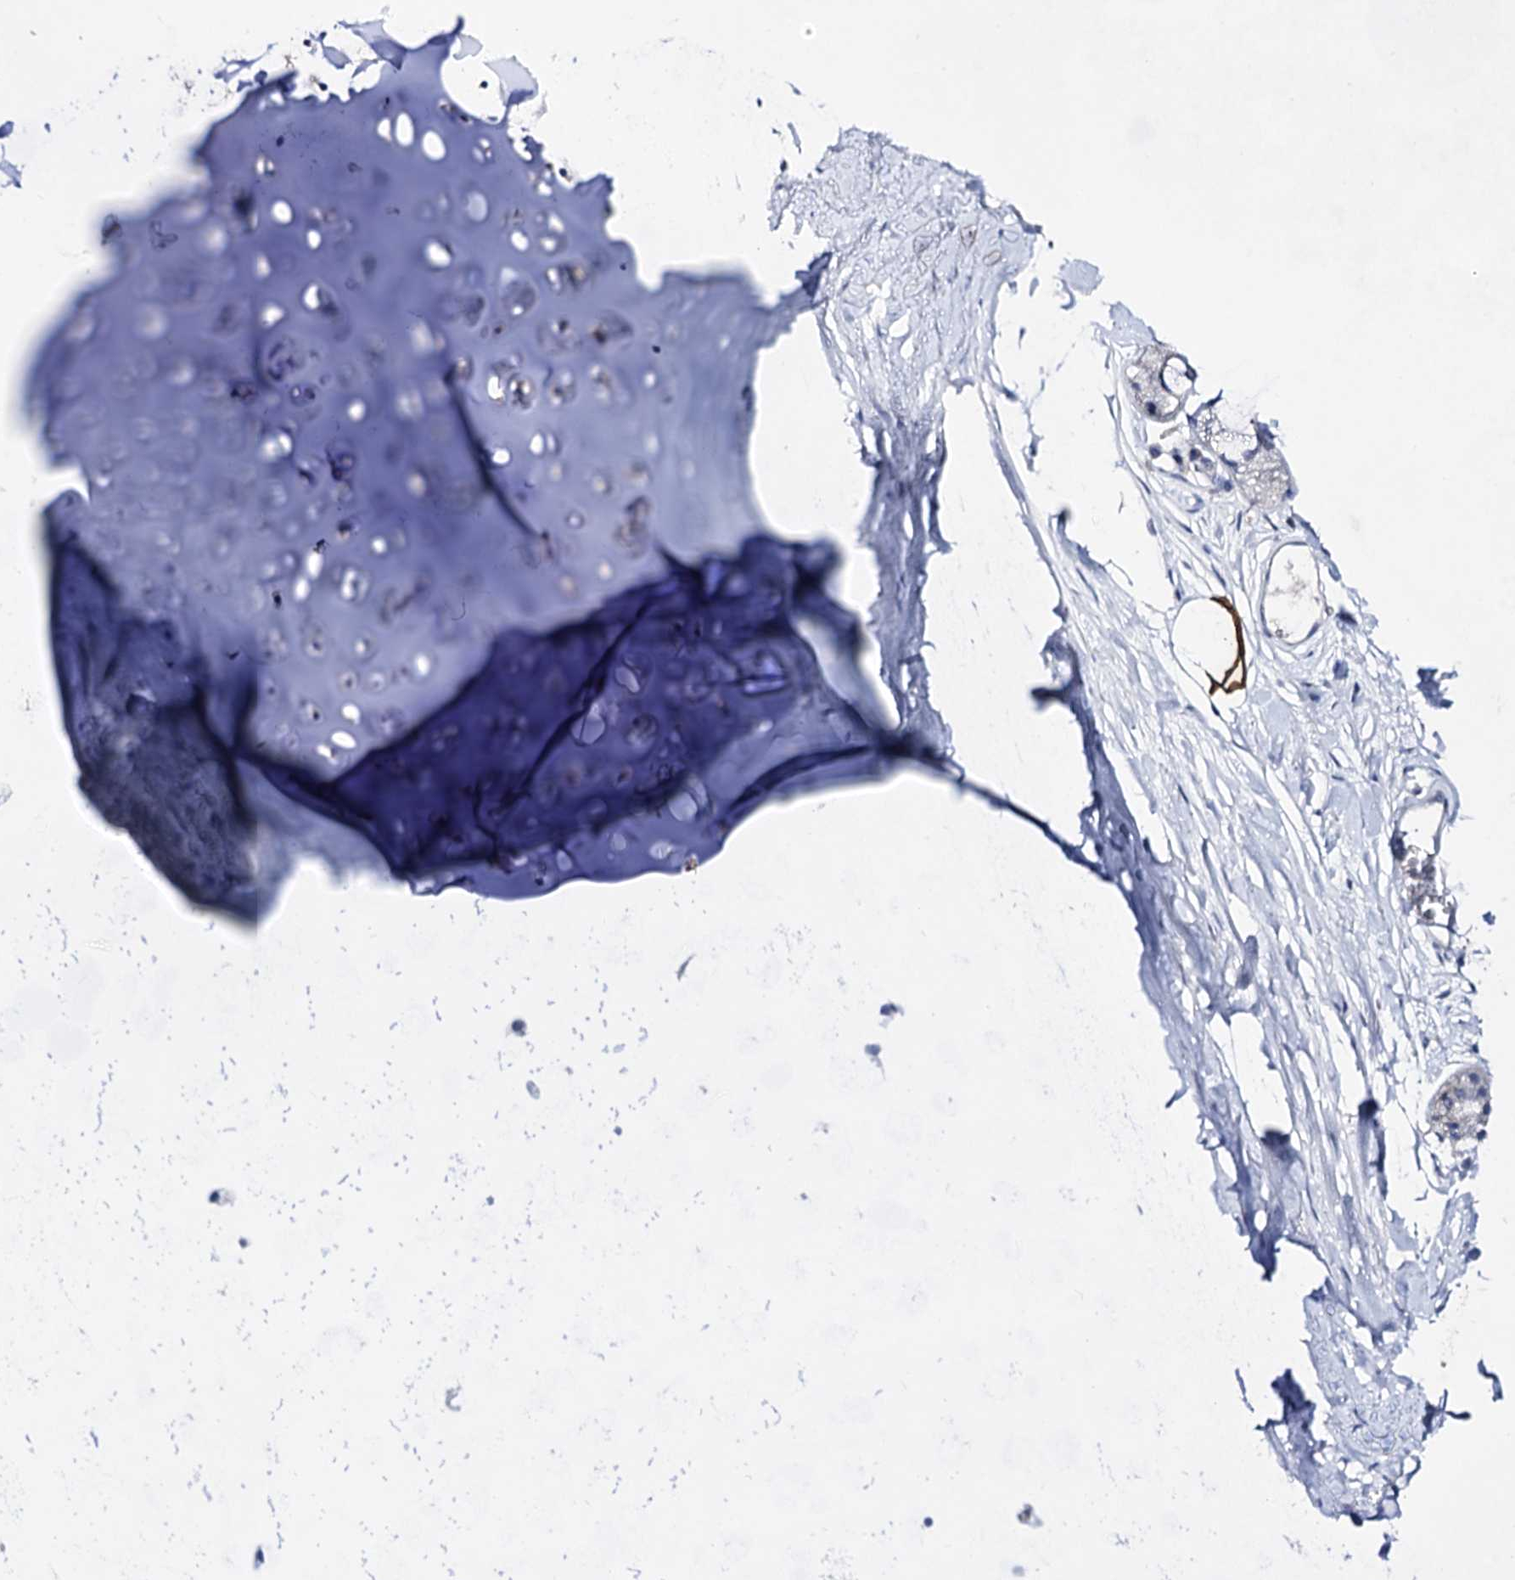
{"staining": {"intensity": "strong", "quantity": ">75%", "location": "cytoplasmic/membranous"}, "tissue": "adipose tissue", "cell_type": "Adipocytes", "image_type": "normal", "snomed": [{"axis": "morphology", "description": "Normal tissue, NOS"}, {"axis": "topography", "description": "Lymph node"}, {"axis": "topography", "description": "Bronchus"}], "caption": "Adipose tissue stained with a brown dye displays strong cytoplasmic/membranous positive staining in approximately >75% of adipocytes.", "gene": "PLIN1", "patient": {"sex": "male", "age": 63}}